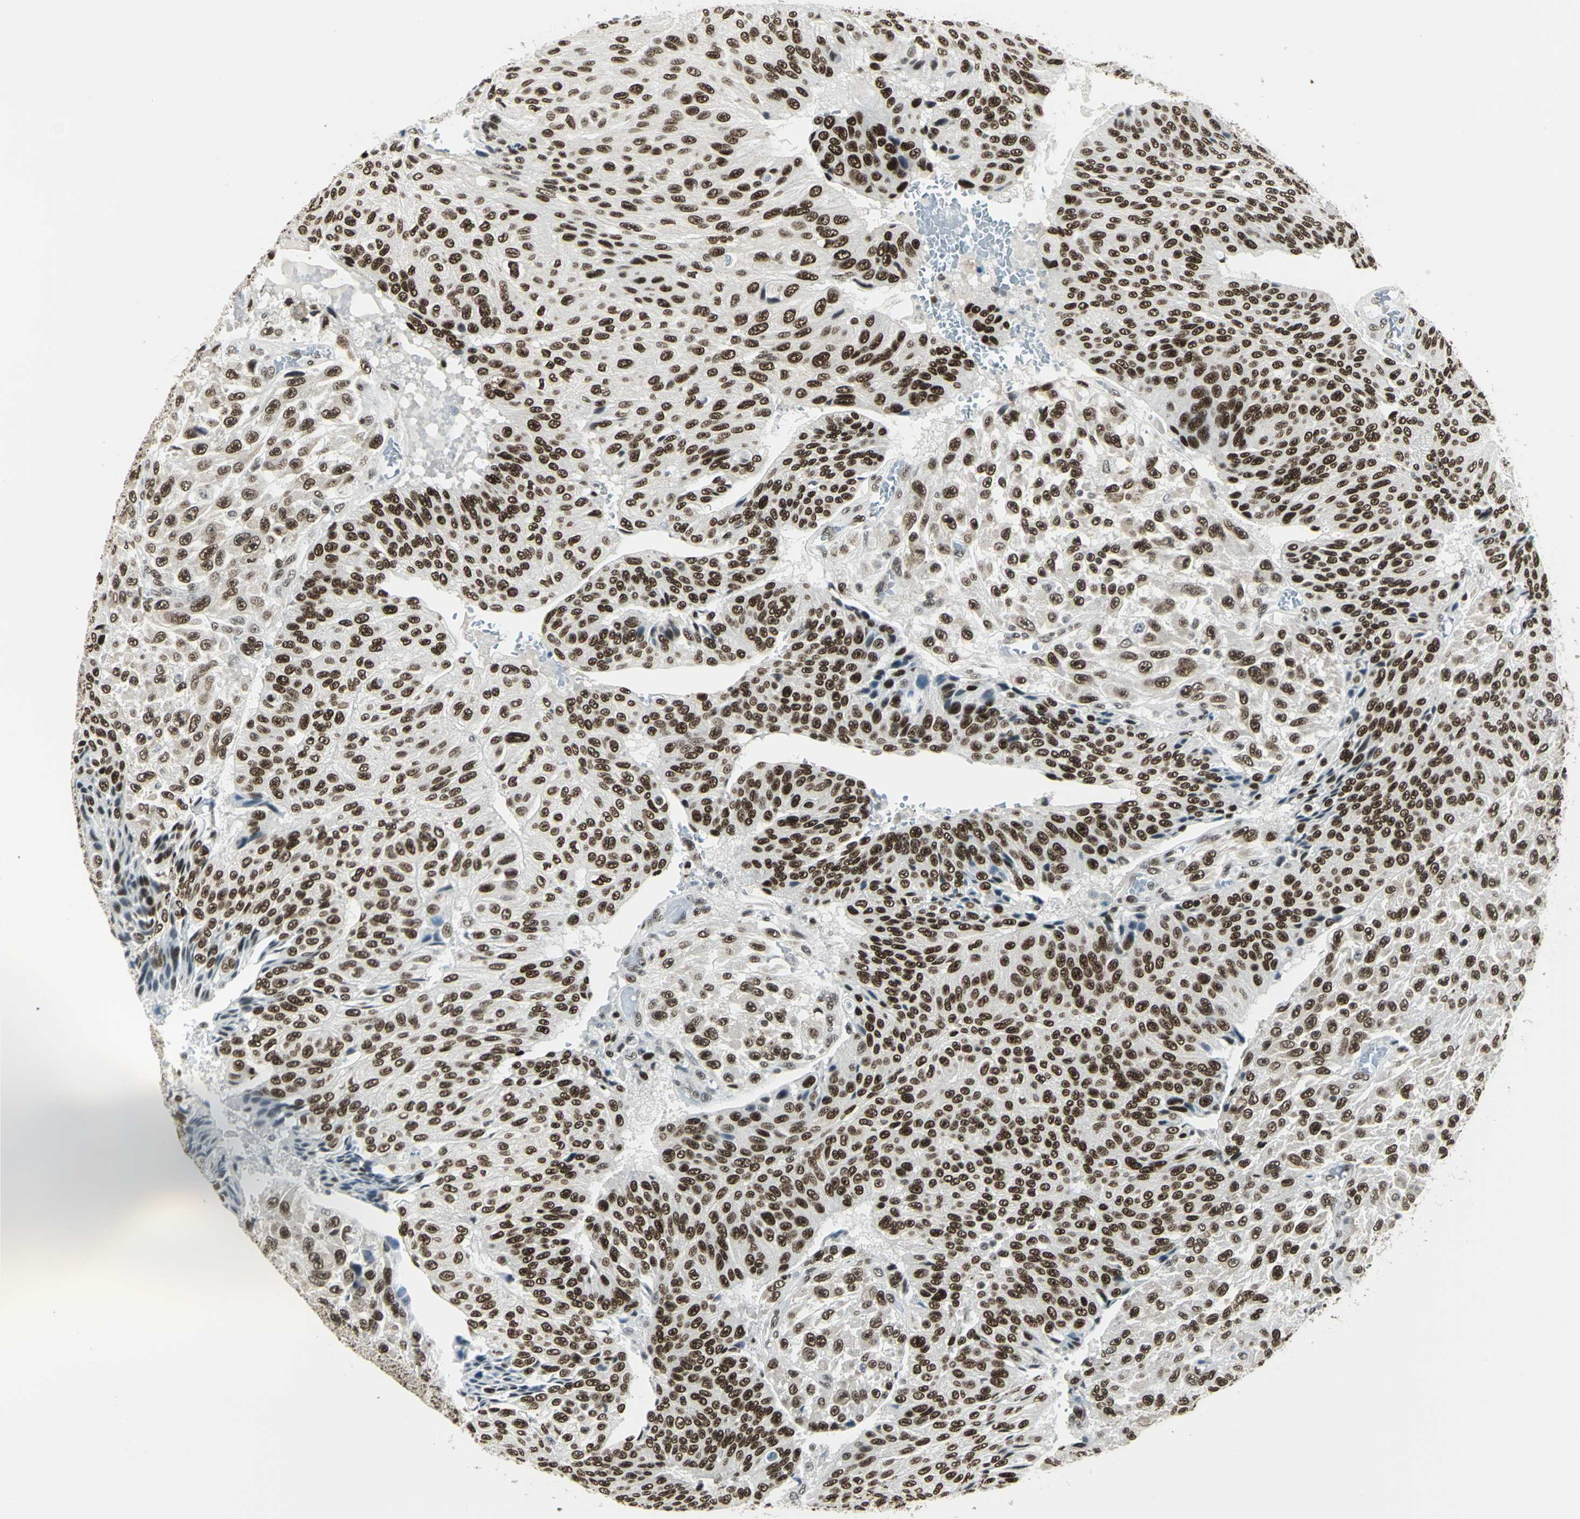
{"staining": {"intensity": "strong", "quantity": ">75%", "location": "nuclear"}, "tissue": "urothelial cancer", "cell_type": "Tumor cells", "image_type": "cancer", "snomed": [{"axis": "morphology", "description": "Urothelial carcinoma, High grade"}, {"axis": "topography", "description": "Urinary bladder"}], "caption": "The micrograph reveals immunohistochemical staining of urothelial carcinoma (high-grade). There is strong nuclear expression is appreciated in approximately >75% of tumor cells. The staining is performed using DAB (3,3'-diaminobenzidine) brown chromogen to label protein expression. The nuclei are counter-stained blue using hematoxylin.", "gene": "ADNP", "patient": {"sex": "male", "age": 66}}